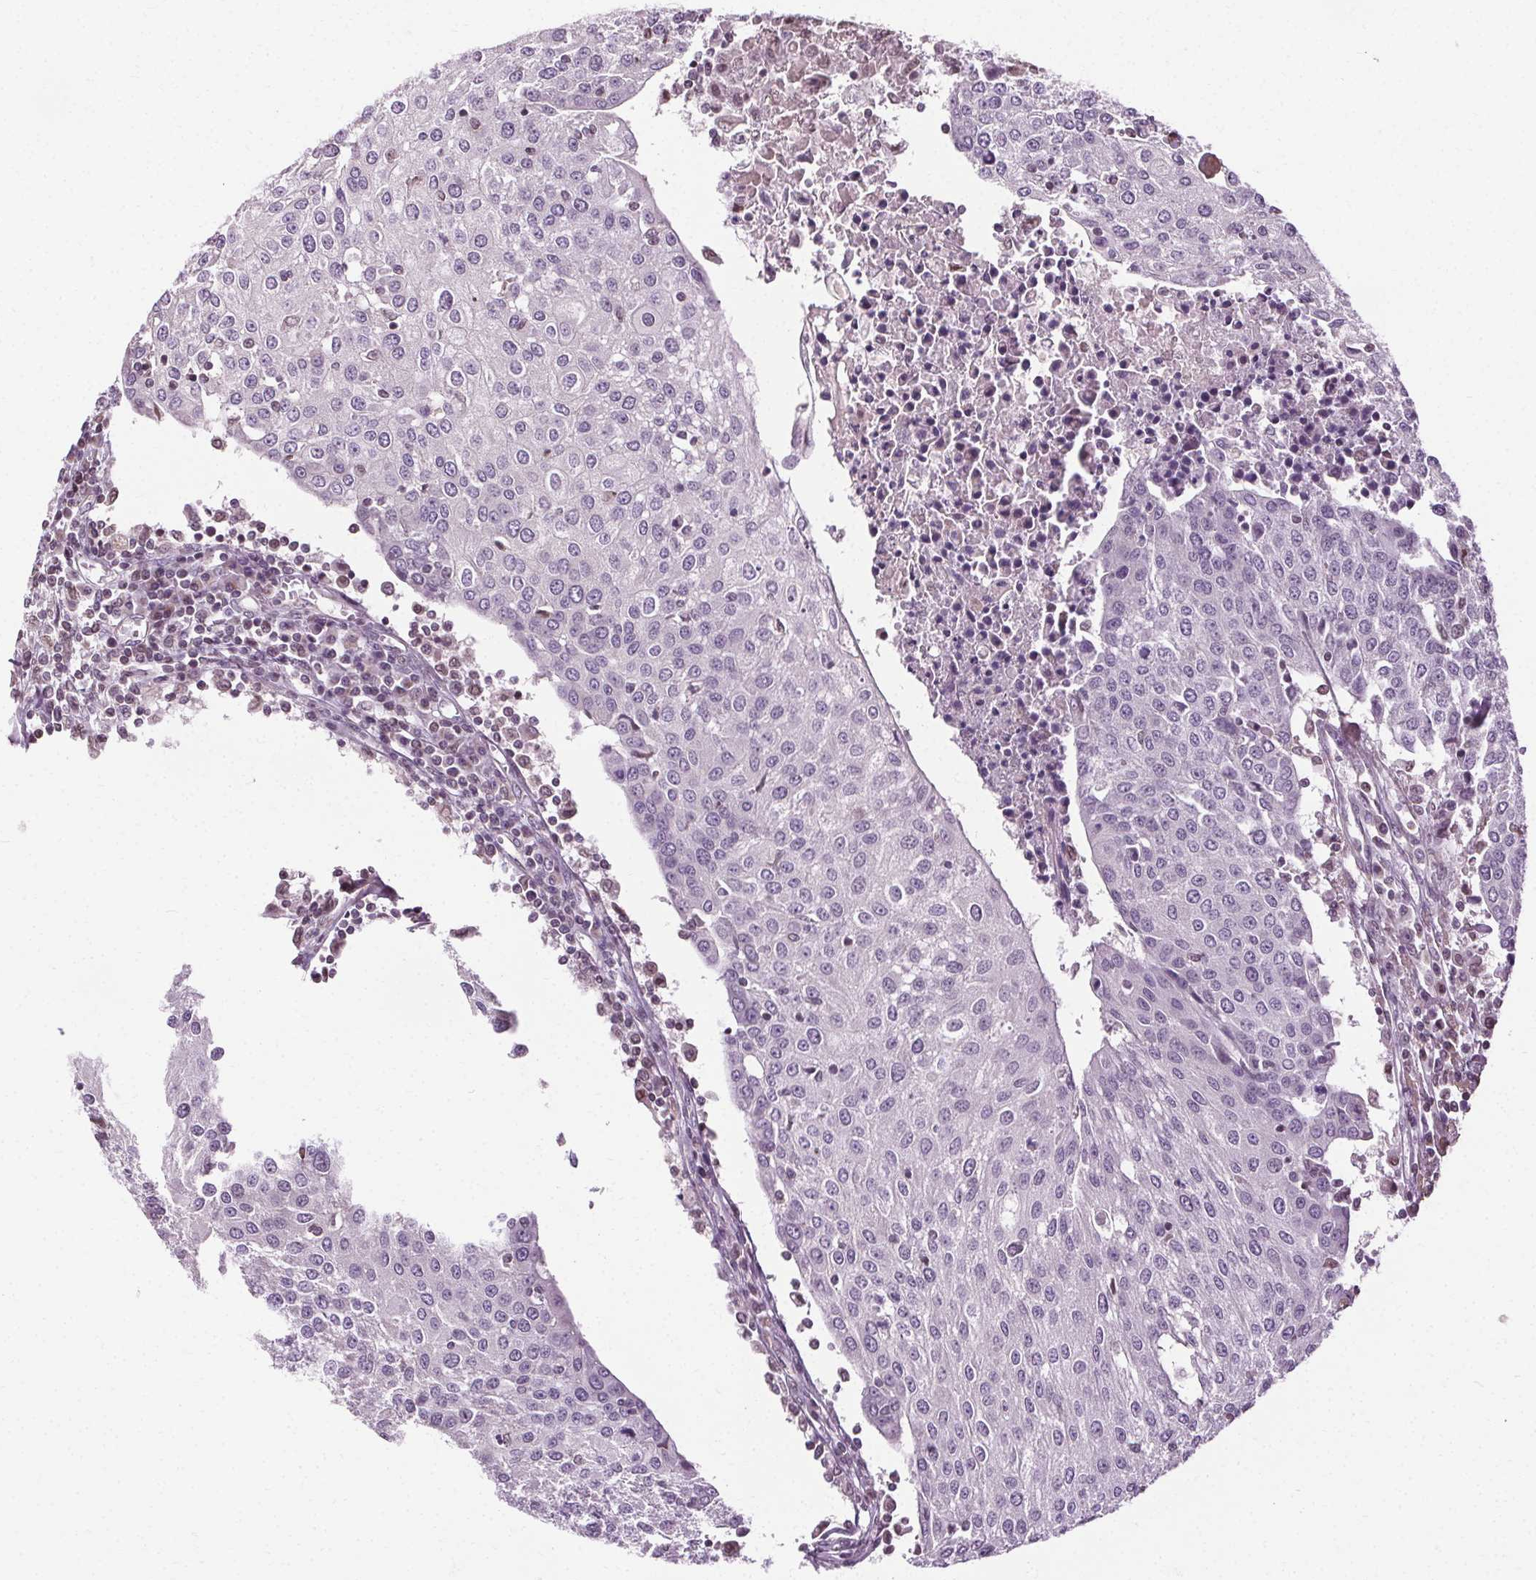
{"staining": {"intensity": "negative", "quantity": "none", "location": "none"}, "tissue": "urothelial cancer", "cell_type": "Tumor cells", "image_type": "cancer", "snomed": [{"axis": "morphology", "description": "Urothelial carcinoma, High grade"}, {"axis": "topography", "description": "Urinary bladder"}], "caption": "A micrograph of human high-grade urothelial carcinoma is negative for staining in tumor cells.", "gene": "LFNG", "patient": {"sex": "female", "age": 85}}